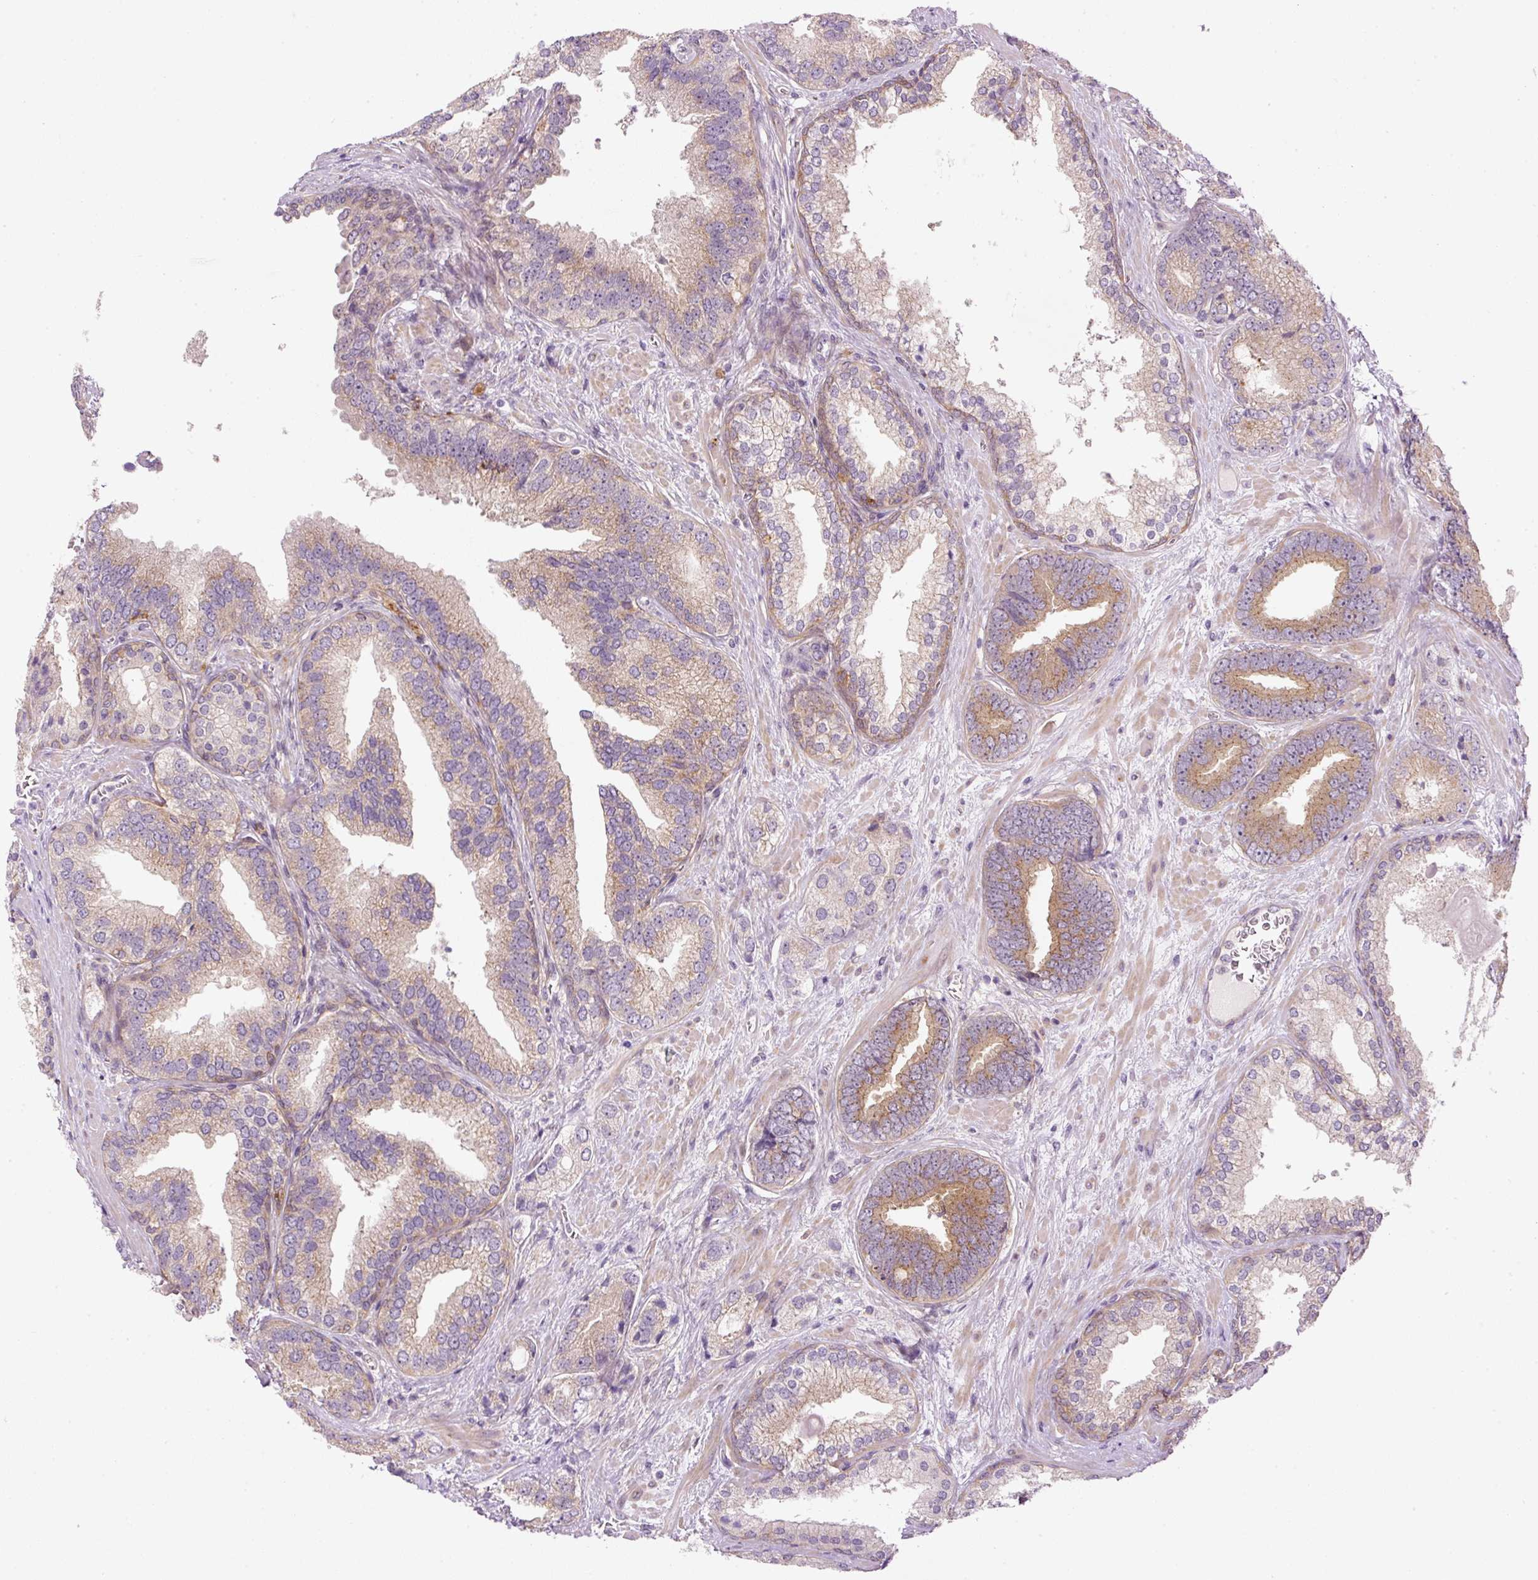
{"staining": {"intensity": "moderate", "quantity": "25%-75%", "location": "cytoplasmic/membranous"}, "tissue": "prostate cancer", "cell_type": "Tumor cells", "image_type": "cancer", "snomed": [{"axis": "morphology", "description": "Adenocarcinoma, High grade"}, {"axis": "topography", "description": "Prostate"}], "caption": "The micrograph displays a brown stain indicating the presence of a protein in the cytoplasmic/membranous of tumor cells in prostate high-grade adenocarcinoma. The staining was performed using DAB, with brown indicating positive protein expression. Nuclei are stained blue with hematoxylin.", "gene": "MZT2B", "patient": {"sex": "male", "age": 63}}